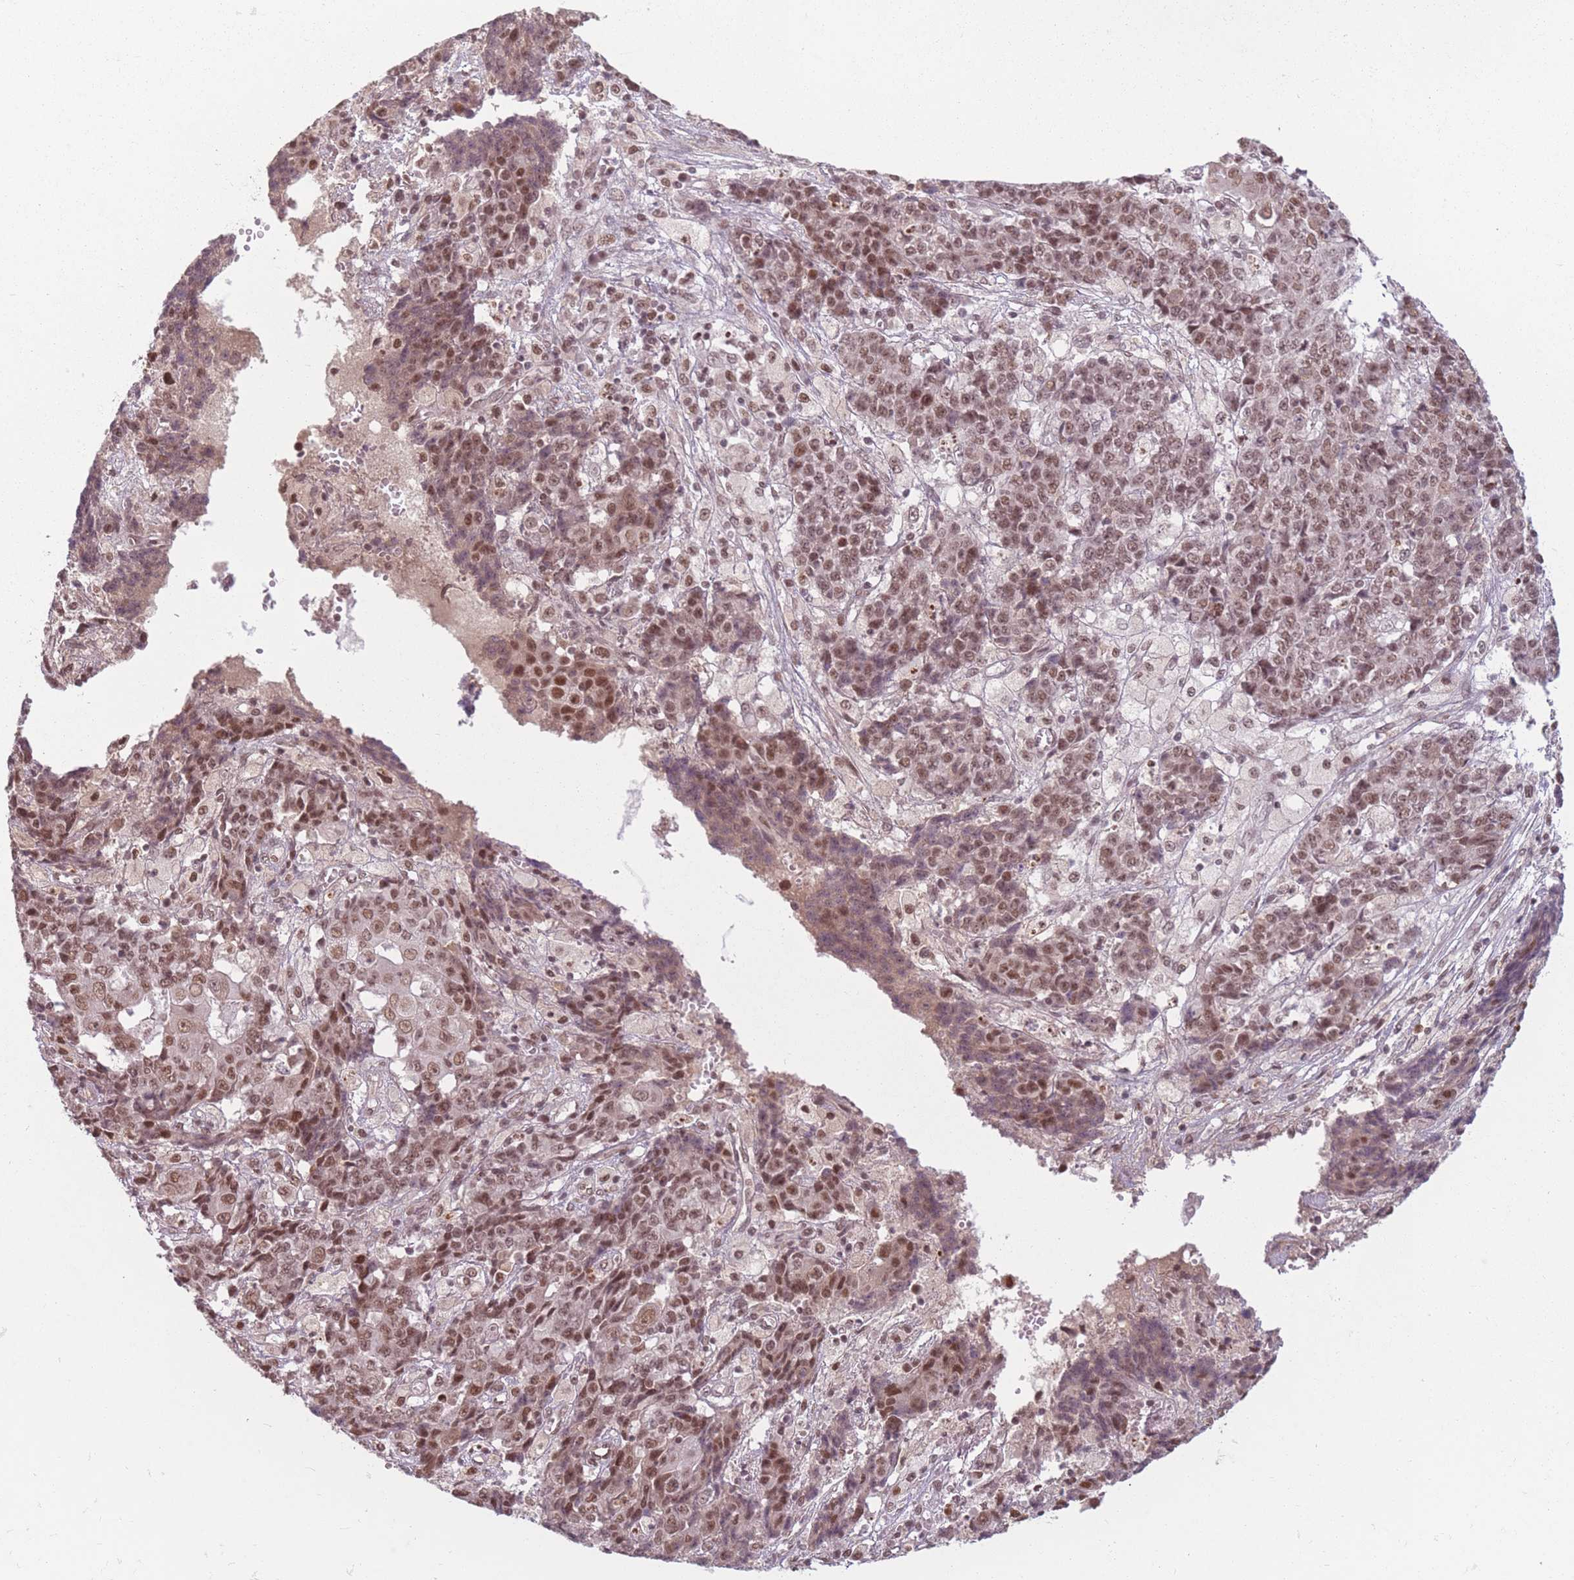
{"staining": {"intensity": "moderate", "quantity": ">75%", "location": "cytoplasmic/membranous,nuclear"}, "tissue": "ovarian cancer", "cell_type": "Tumor cells", "image_type": "cancer", "snomed": [{"axis": "morphology", "description": "Carcinoma, endometroid"}, {"axis": "topography", "description": "Ovary"}], "caption": "The histopathology image exhibits immunohistochemical staining of endometroid carcinoma (ovarian). There is moderate cytoplasmic/membranous and nuclear staining is identified in about >75% of tumor cells.", "gene": "SUPT6H", "patient": {"sex": "female", "age": 42}}